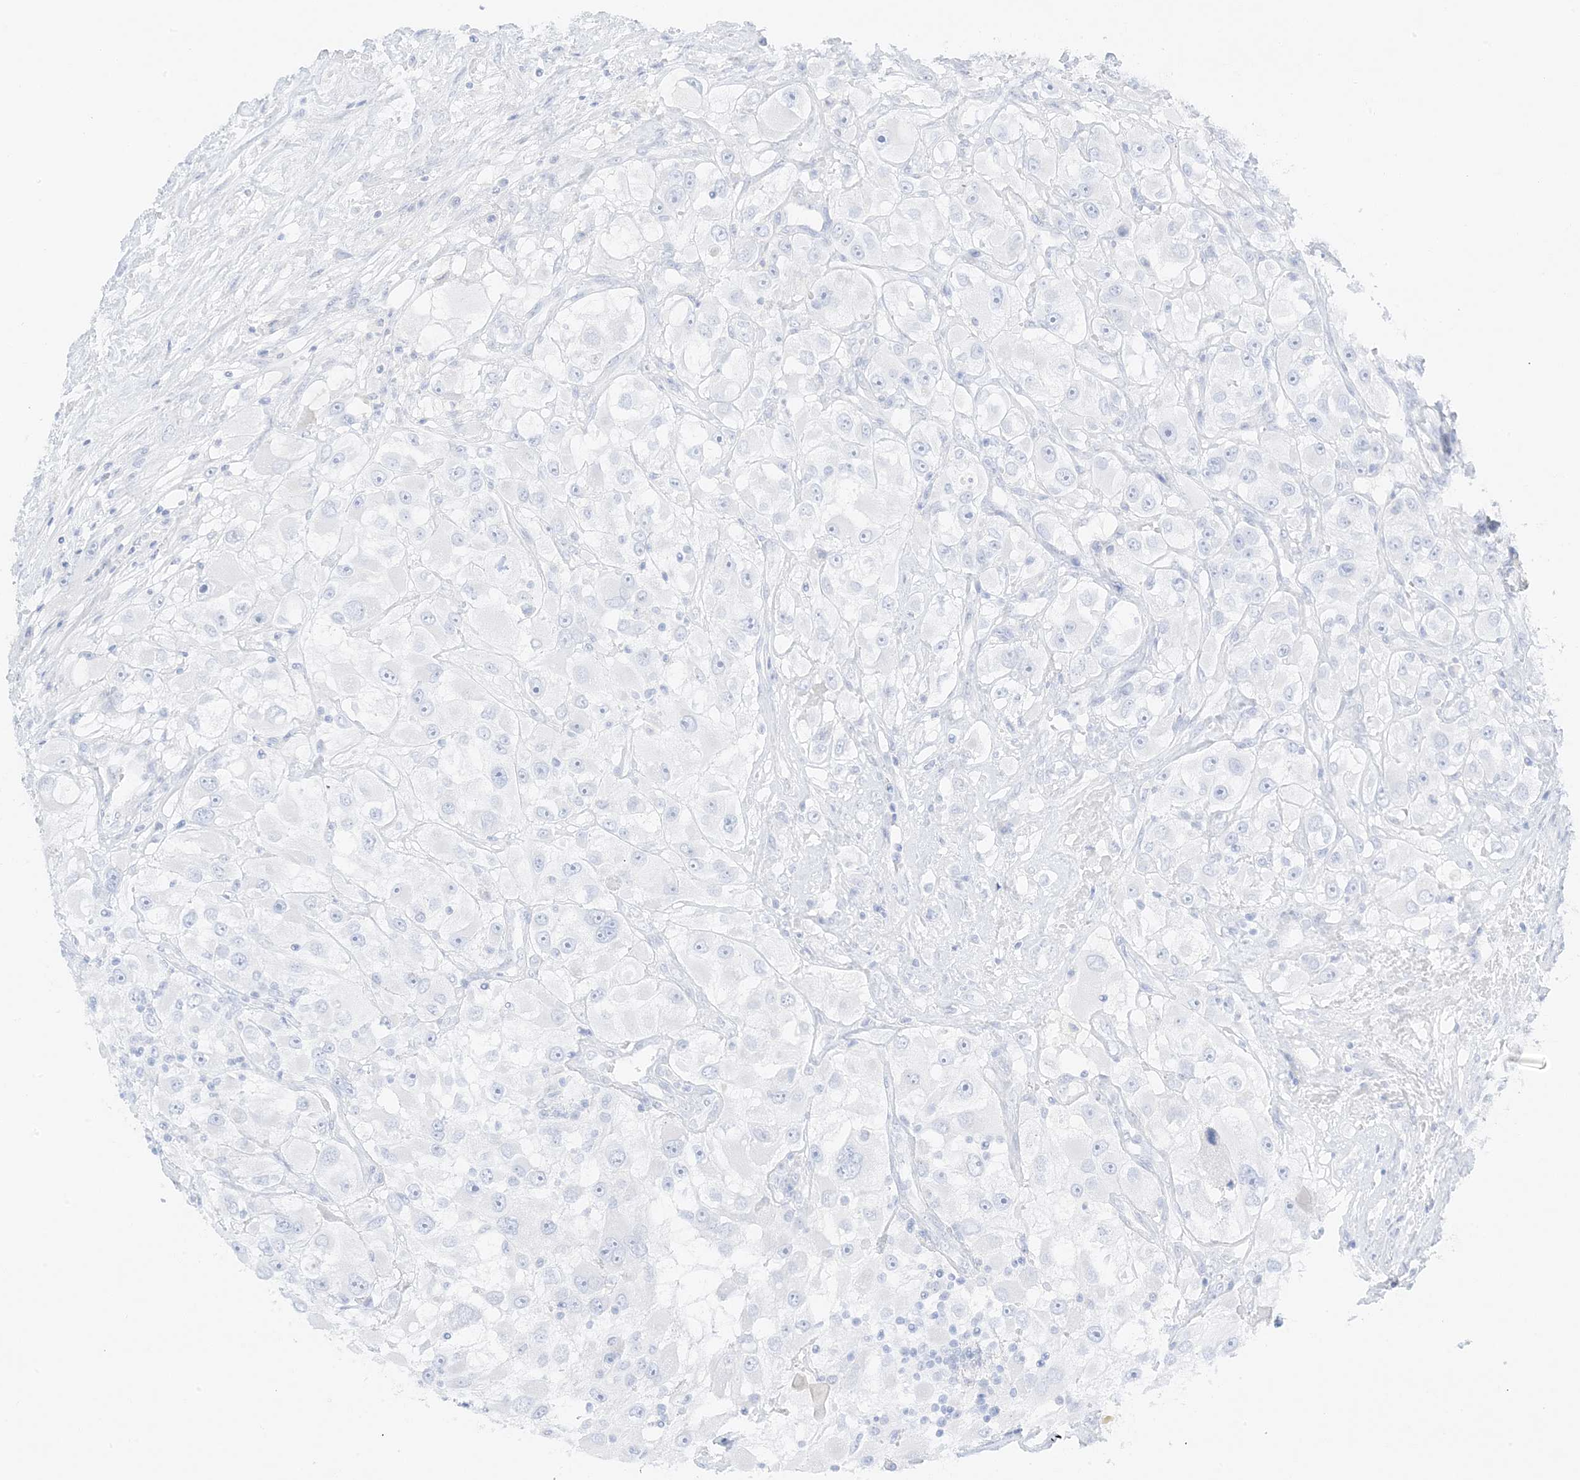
{"staining": {"intensity": "negative", "quantity": "none", "location": "none"}, "tissue": "renal cancer", "cell_type": "Tumor cells", "image_type": "cancer", "snomed": [{"axis": "morphology", "description": "Adenocarcinoma, NOS"}, {"axis": "topography", "description": "Kidney"}], "caption": "The photomicrograph displays no staining of tumor cells in renal cancer.", "gene": "SLC22A13", "patient": {"sex": "female", "age": 52}}